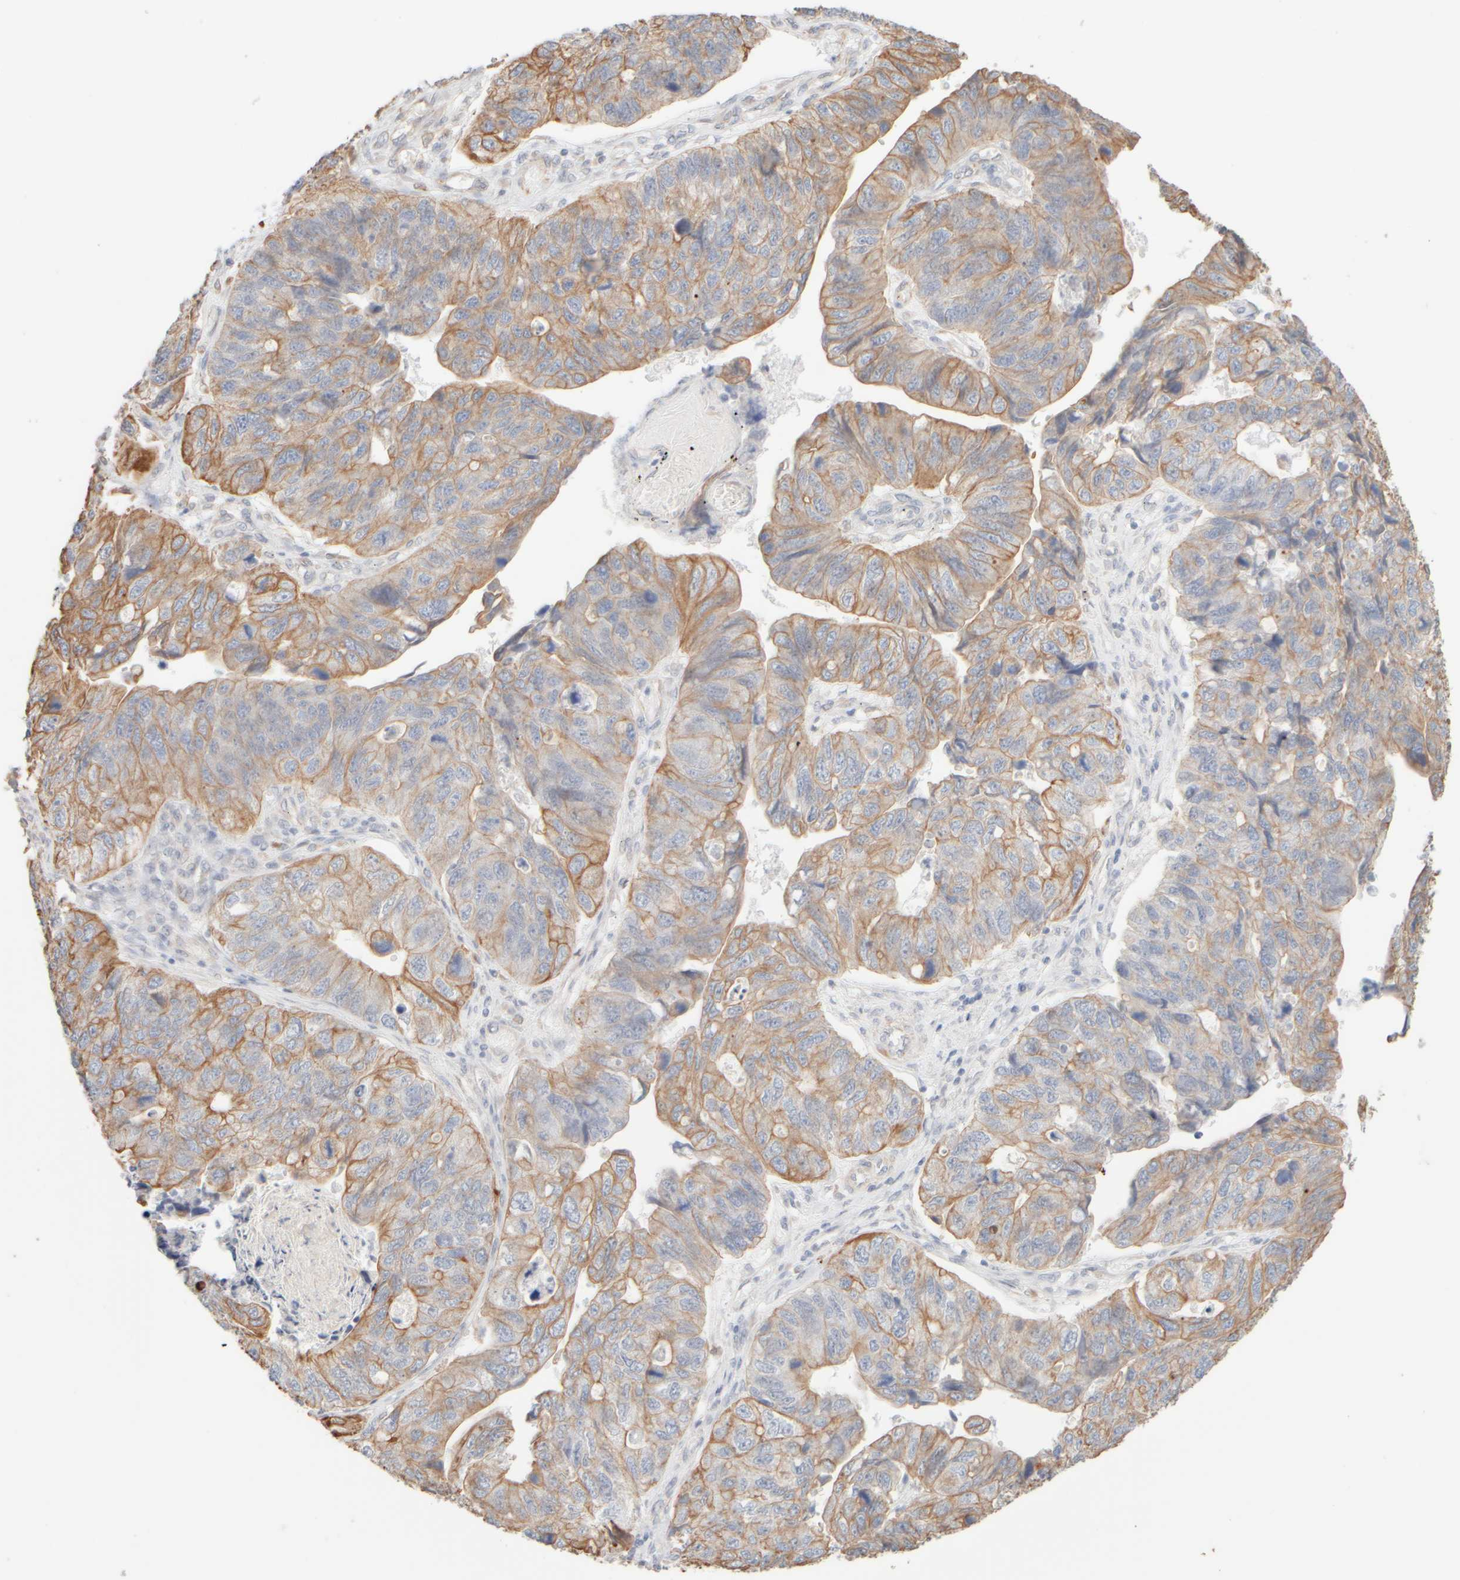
{"staining": {"intensity": "moderate", "quantity": "25%-75%", "location": "cytoplasmic/membranous"}, "tissue": "stomach cancer", "cell_type": "Tumor cells", "image_type": "cancer", "snomed": [{"axis": "morphology", "description": "Adenocarcinoma, NOS"}, {"axis": "topography", "description": "Stomach"}], "caption": "DAB immunohistochemical staining of human stomach cancer (adenocarcinoma) reveals moderate cytoplasmic/membranous protein expression in about 25%-75% of tumor cells. The staining was performed using DAB to visualize the protein expression in brown, while the nuclei were stained in blue with hematoxylin (Magnification: 20x).", "gene": "KRT15", "patient": {"sex": "male", "age": 59}}